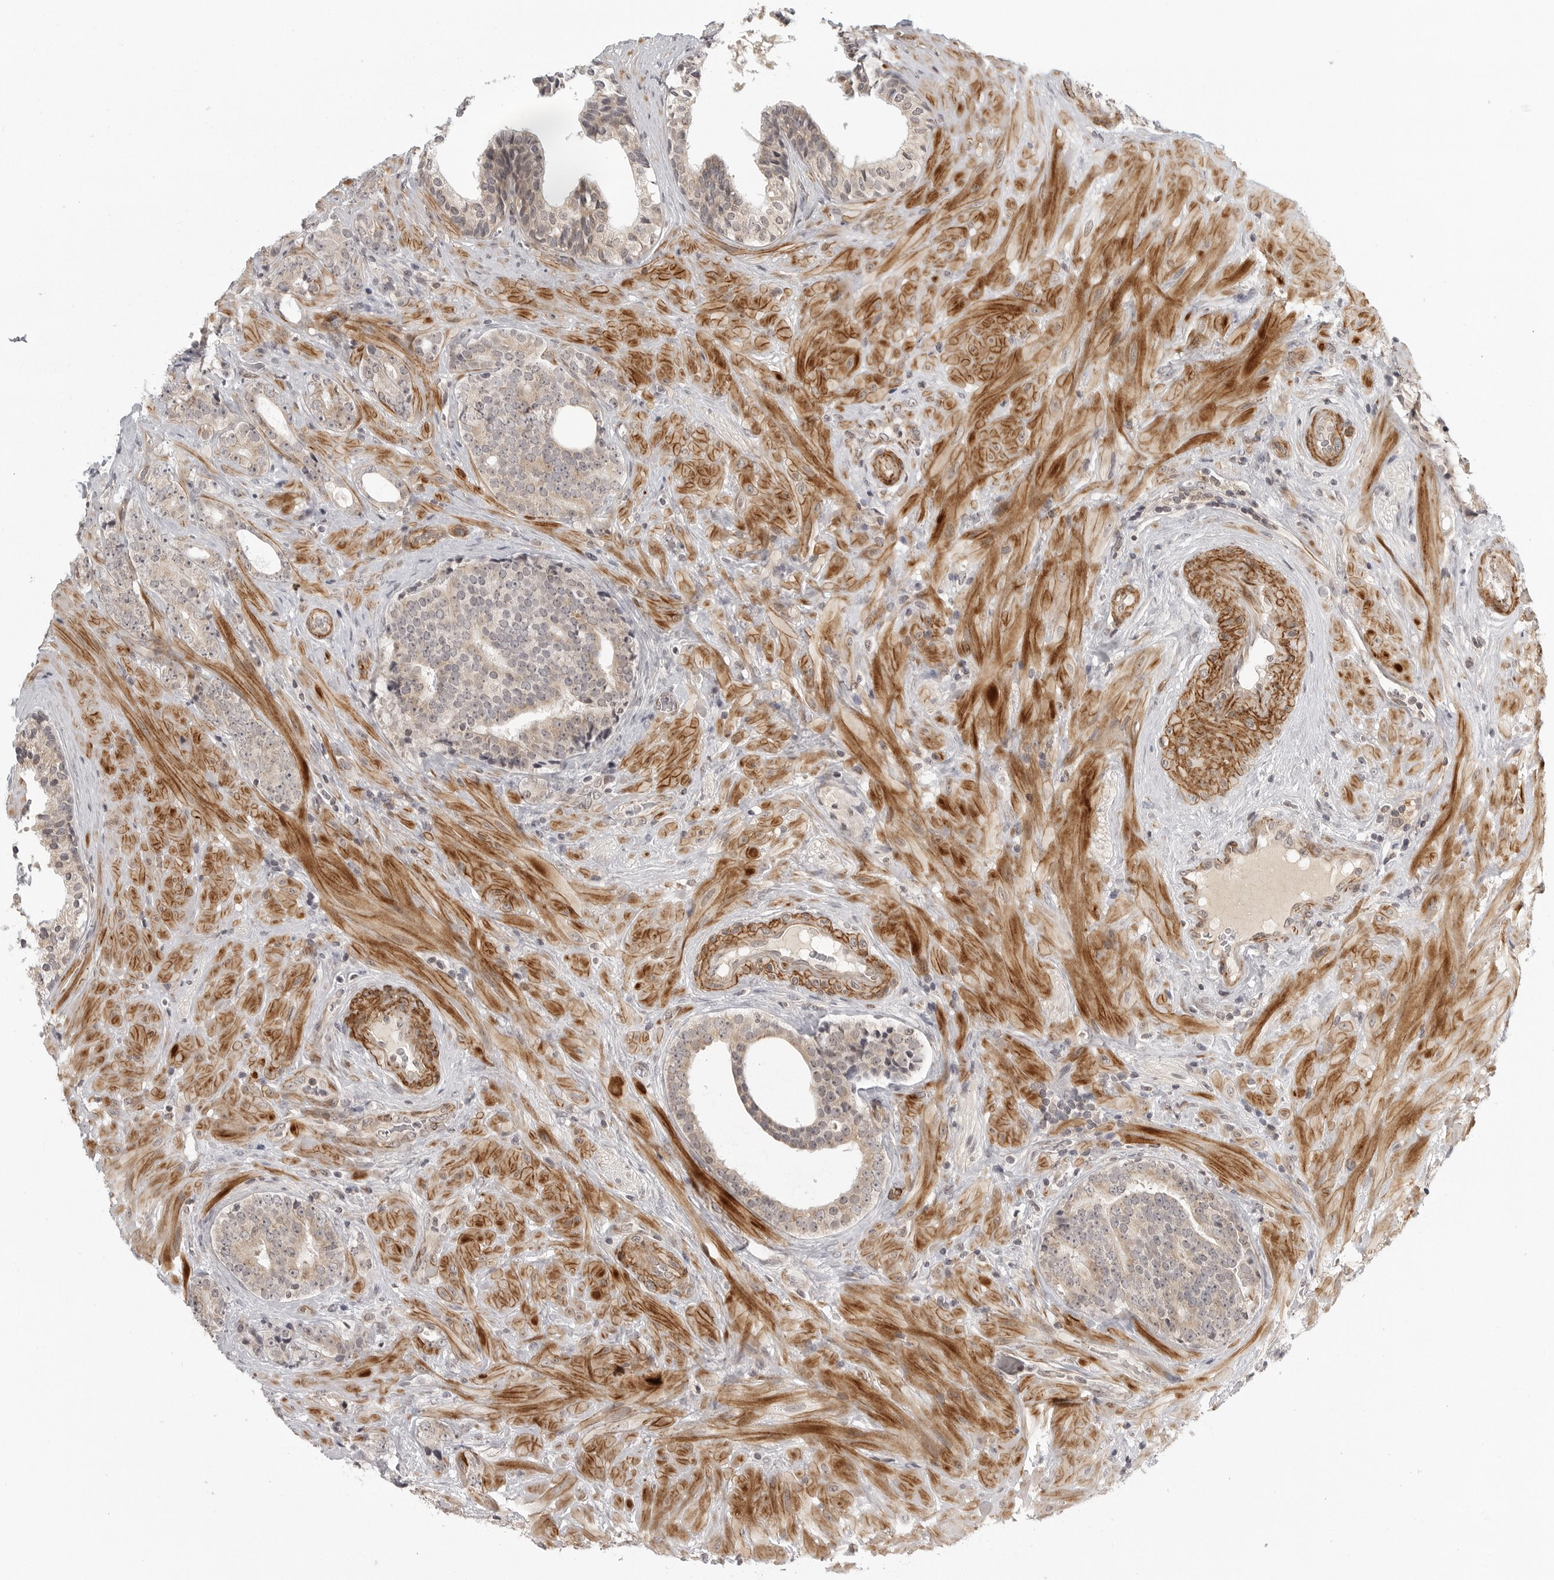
{"staining": {"intensity": "weak", "quantity": ">75%", "location": "cytoplasmic/membranous"}, "tissue": "prostate cancer", "cell_type": "Tumor cells", "image_type": "cancer", "snomed": [{"axis": "morphology", "description": "Adenocarcinoma, High grade"}, {"axis": "topography", "description": "Prostate"}], "caption": "Prostate cancer (high-grade adenocarcinoma) was stained to show a protein in brown. There is low levels of weak cytoplasmic/membranous staining in approximately >75% of tumor cells. The protein of interest is shown in brown color, while the nuclei are stained blue.", "gene": "TUT4", "patient": {"sex": "male", "age": 56}}